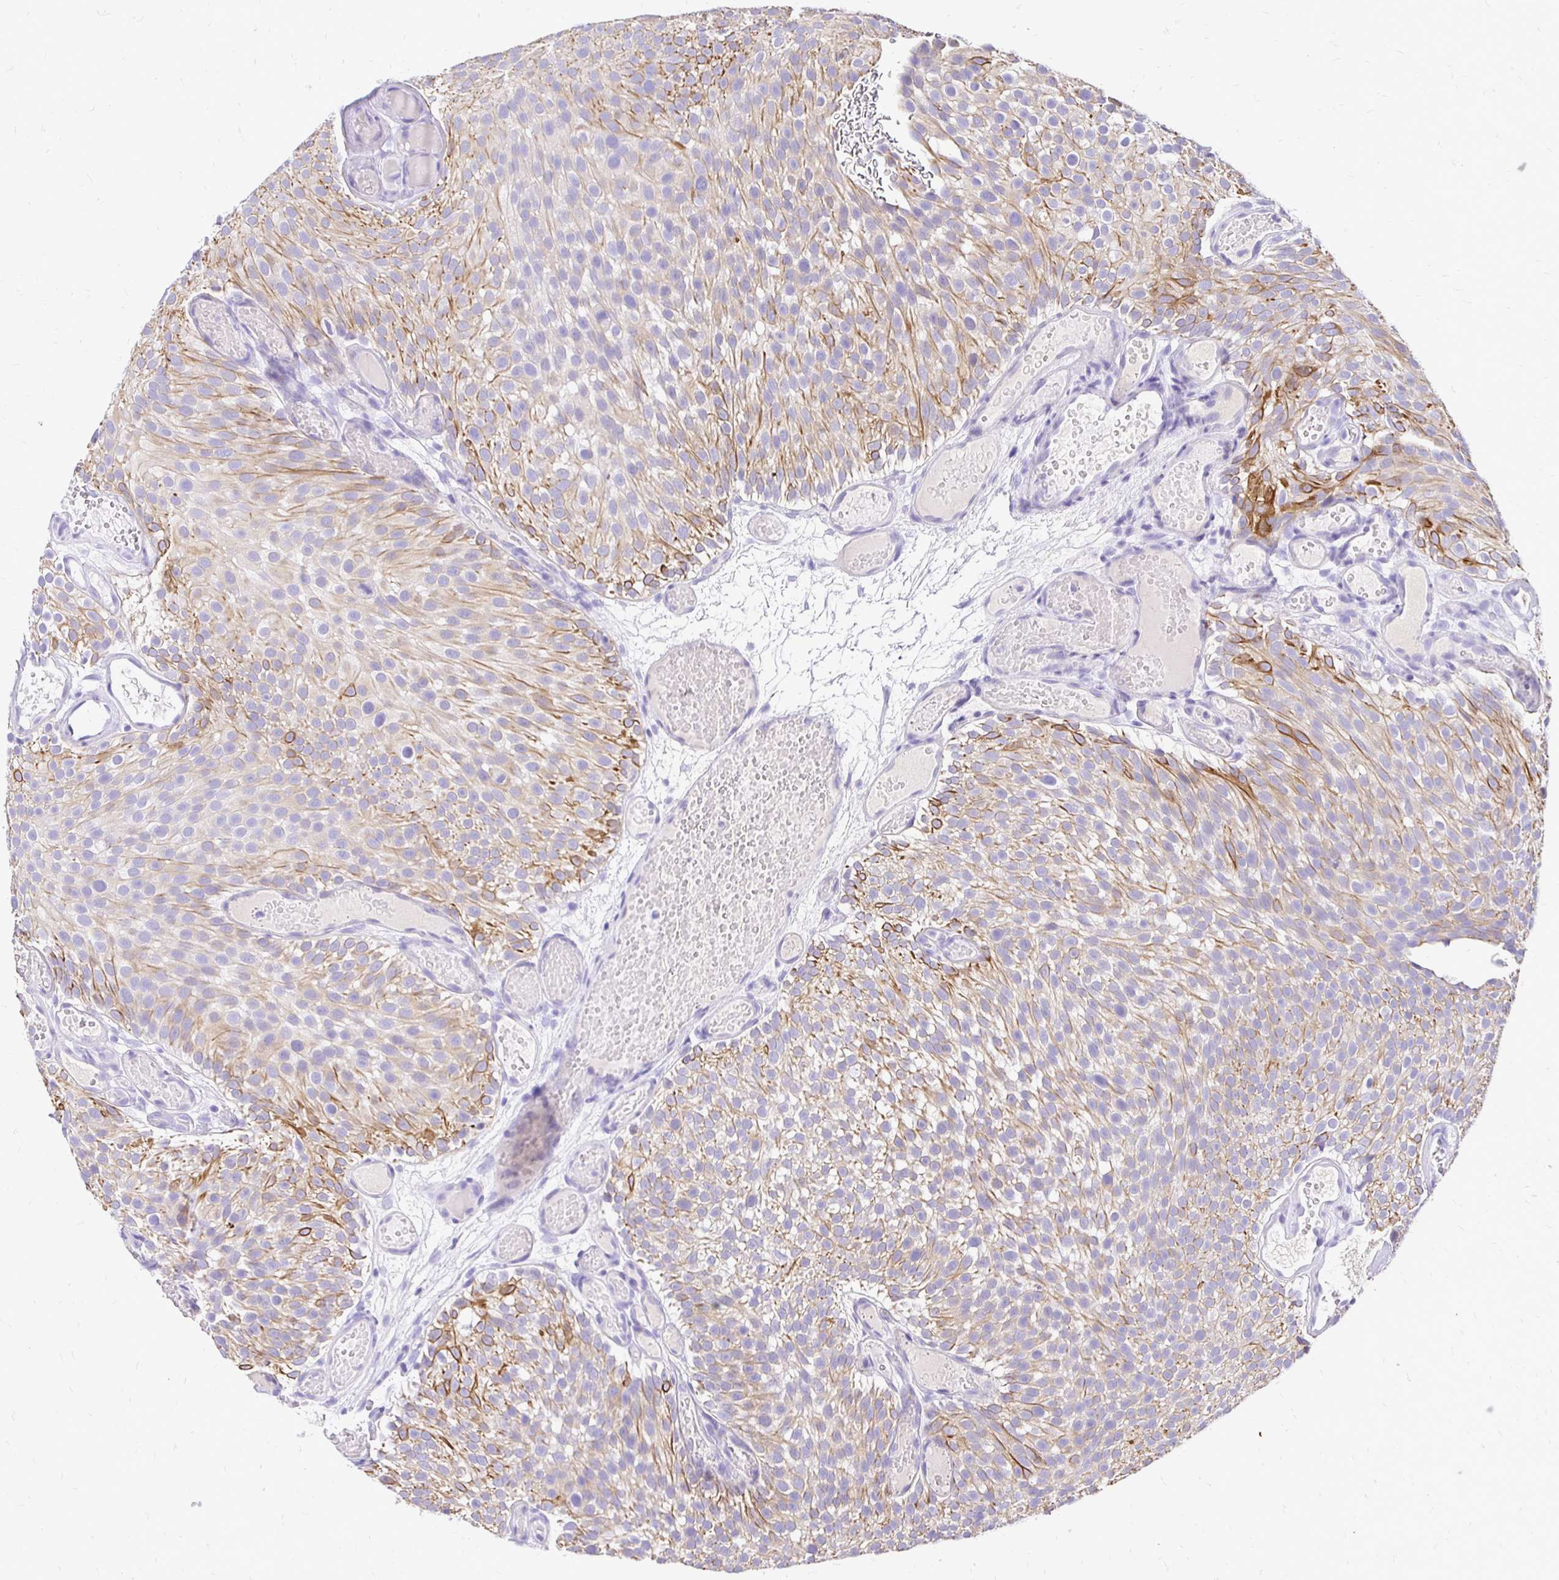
{"staining": {"intensity": "moderate", "quantity": "25%-75%", "location": "cytoplasmic/membranous"}, "tissue": "urothelial cancer", "cell_type": "Tumor cells", "image_type": "cancer", "snomed": [{"axis": "morphology", "description": "Urothelial carcinoma, Low grade"}, {"axis": "topography", "description": "Urinary bladder"}], "caption": "A high-resolution micrograph shows immunohistochemistry (IHC) staining of urothelial cancer, which demonstrates moderate cytoplasmic/membranous staining in about 25%-75% of tumor cells. Using DAB (brown) and hematoxylin (blue) stains, captured at high magnification using brightfield microscopy.", "gene": "TAF1D", "patient": {"sex": "male", "age": 78}}